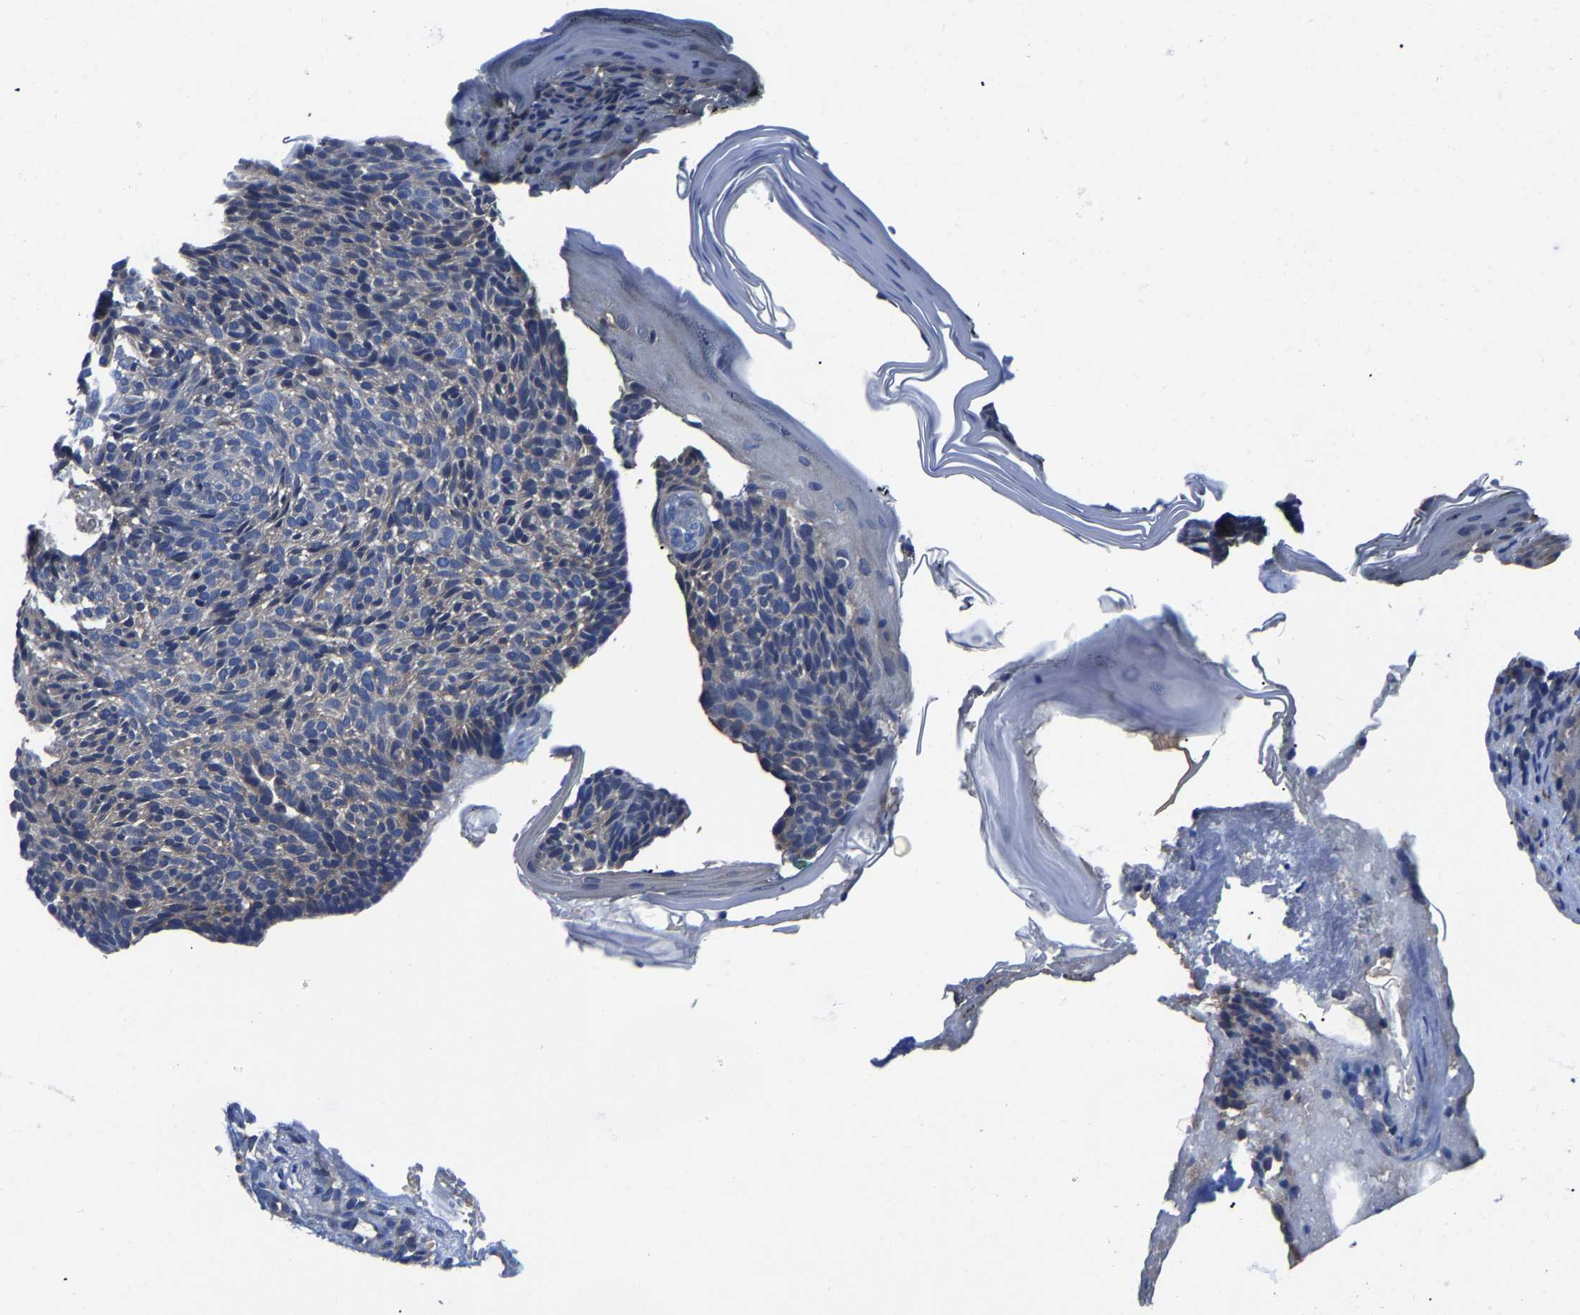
{"staining": {"intensity": "weak", "quantity": "25%-75%", "location": "cytoplasmic/membranous"}, "tissue": "skin cancer", "cell_type": "Tumor cells", "image_type": "cancer", "snomed": [{"axis": "morphology", "description": "Basal cell carcinoma"}, {"axis": "topography", "description": "Skin"}], "caption": "Brown immunohistochemical staining in basal cell carcinoma (skin) exhibits weak cytoplasmic/membranous staining in about 25%-75% of tumor cells.", "gene": "SRPK2", "patient": {"sex": "male", "age": 61}}